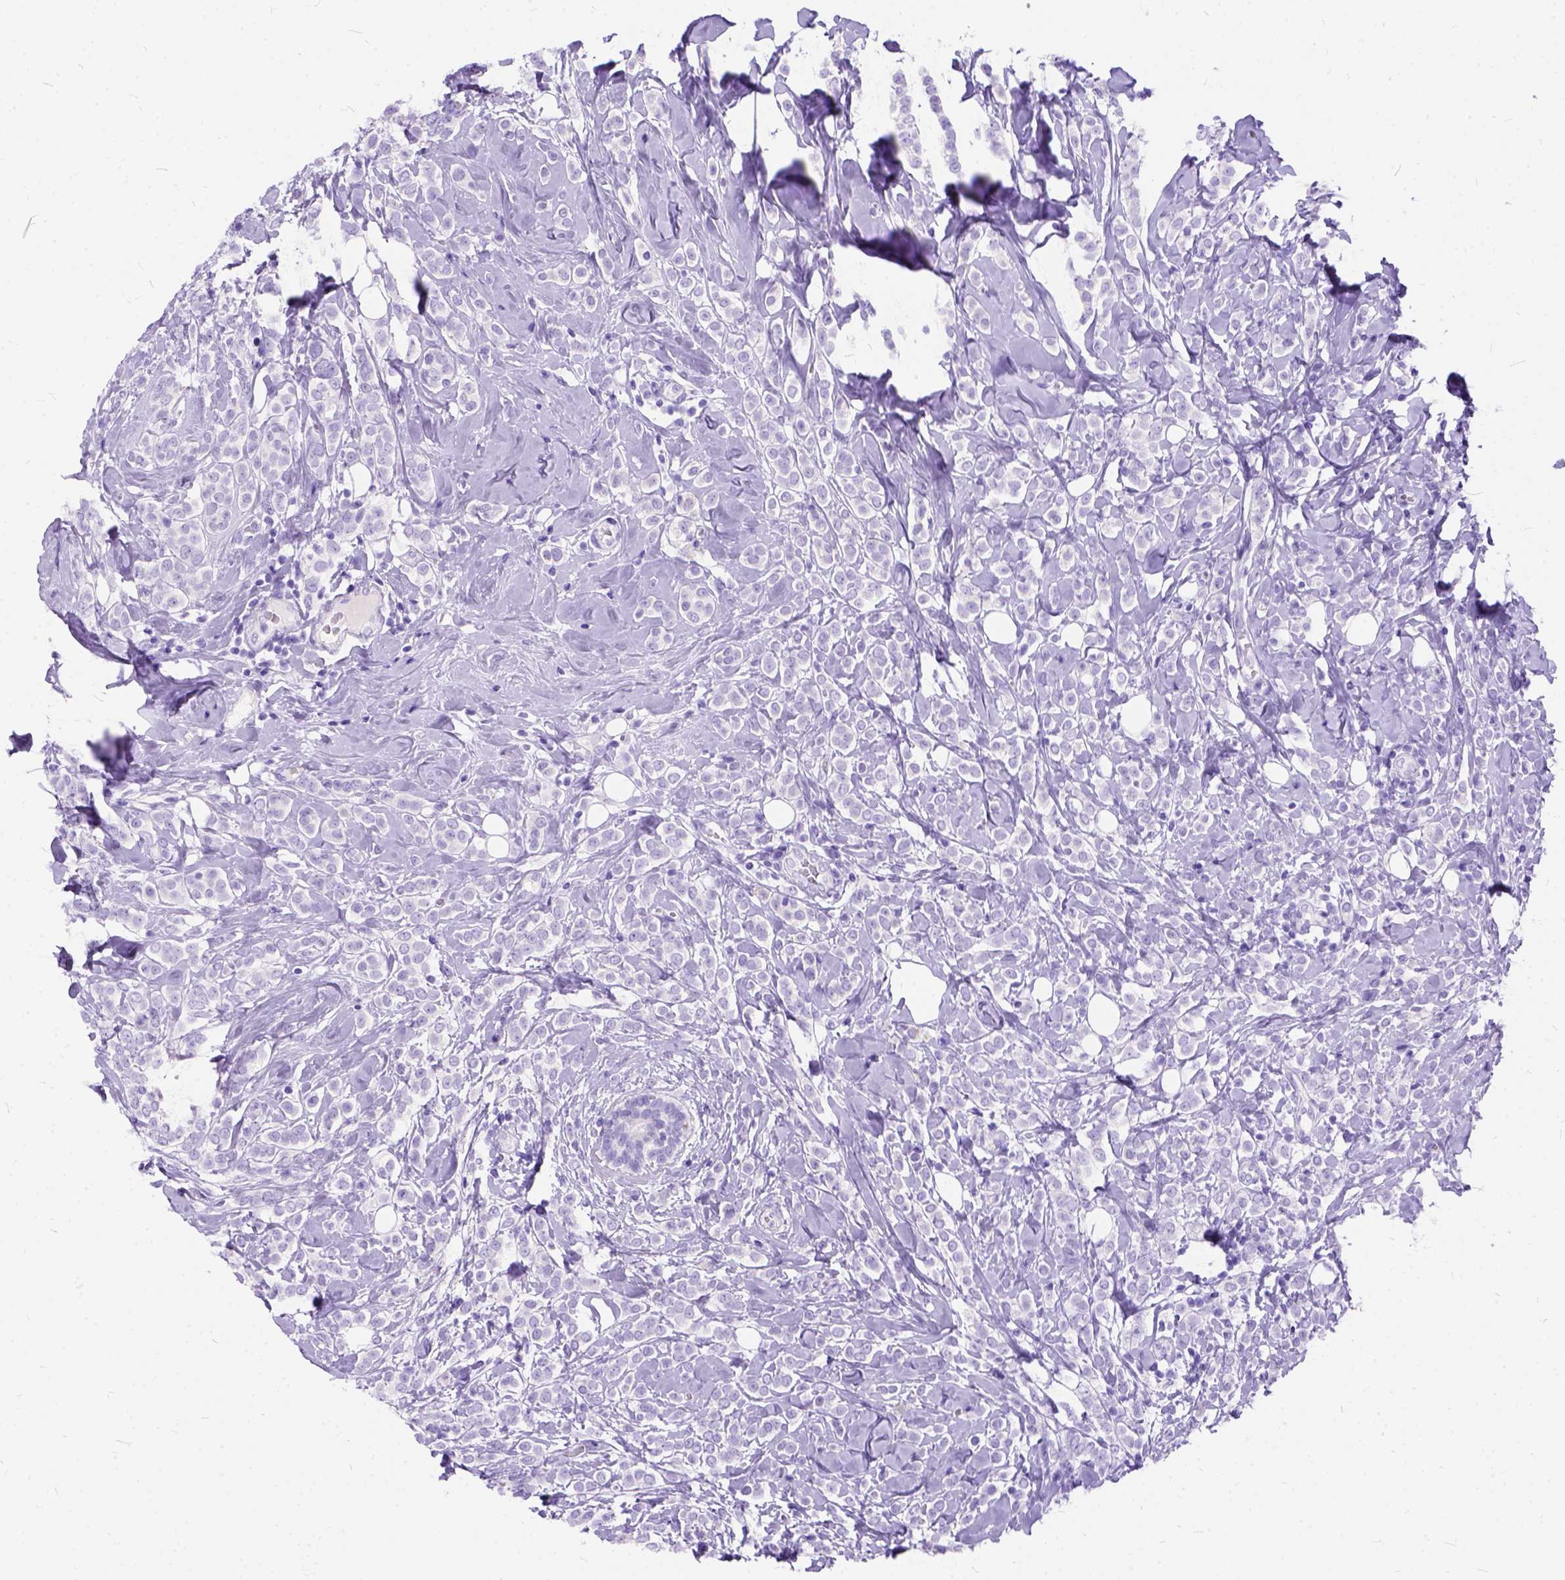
{"staining": {"intensity": "negative", "quantity": "none", "location": "none"}, "tissue": "breast cancer", "cell_type": "Tumor cells", "image_type": "cancer", "snomed": [{"axis": "morphology", "description": "Lobular carcinoma"}, {"axis": "topography", "description": "Breast"}], "caption": "Immunohistochemistry (IHC) photomicrograph of neoplastic tissue: breast lobular carcinoma stained with DAB (3,3'-diaminobenzidine) demonstrates no significant protein expression in tumor cells.", "gene": "C1QTNF3", "patient": {"sex": "female", "age": 49}}